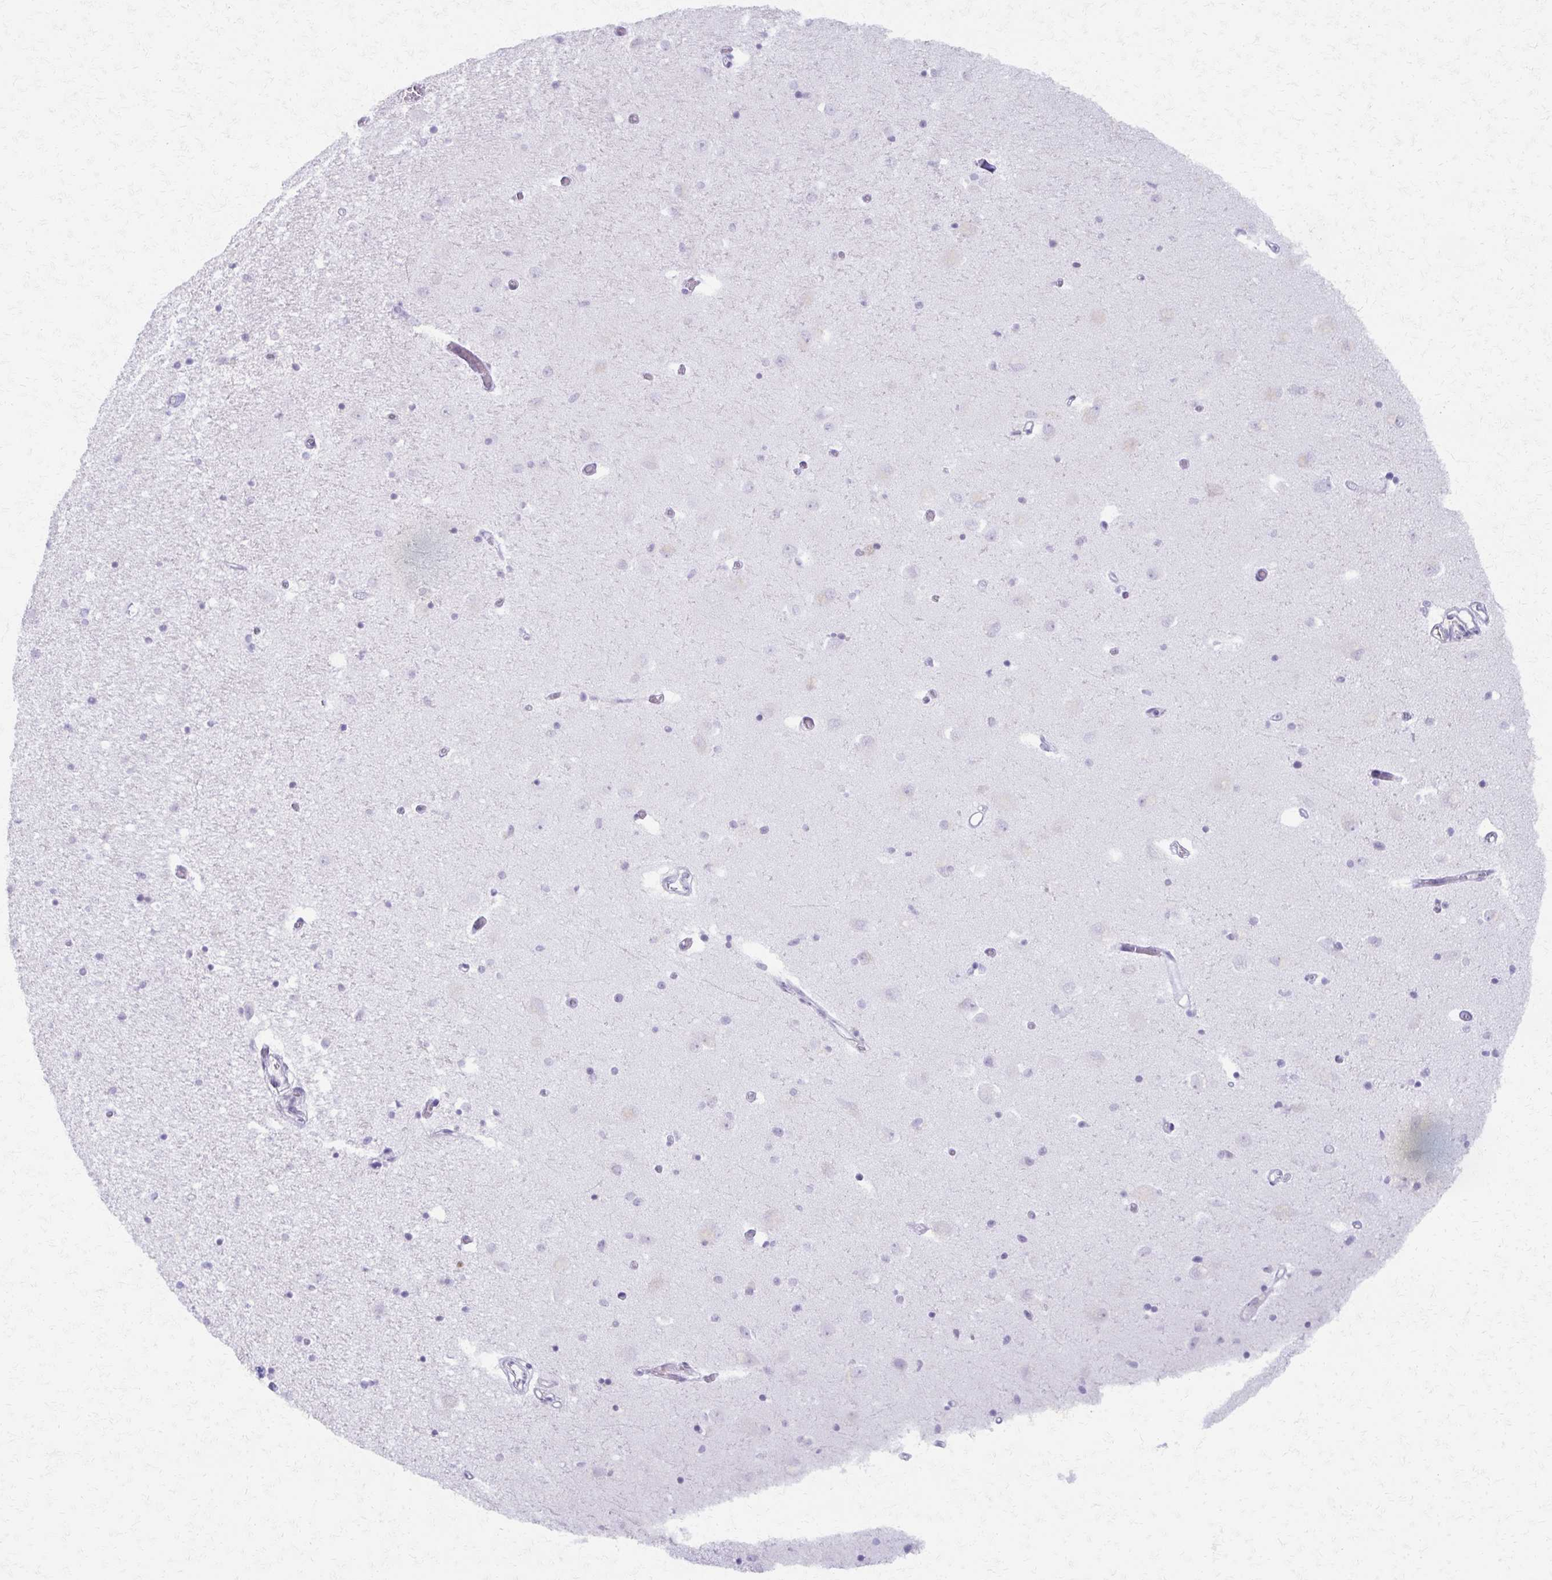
{"staining": {"intensity": "negative", "quantity": "none", "location": "none"}, "tissue": "caudate", "cell_type": "Glial cells", "image_type": "normal", "snomed": [{"axis": "morphology", "description": "Normal tissue, NOS"}, {"axis": "topography", "description": "Lateral ventricle wall"}, {"axis": "topography", "description": "Hippocampus"}], "caption": "Normal caudate was stained to show a protein in brown. There is no significant staining in glial cells. (DAB (3,3'-diaminobenzidine) immunohistochemistry with hematoxylin counter stain).", "gene": "MORC4", "patient": {"sex": "female", "age": 63}}